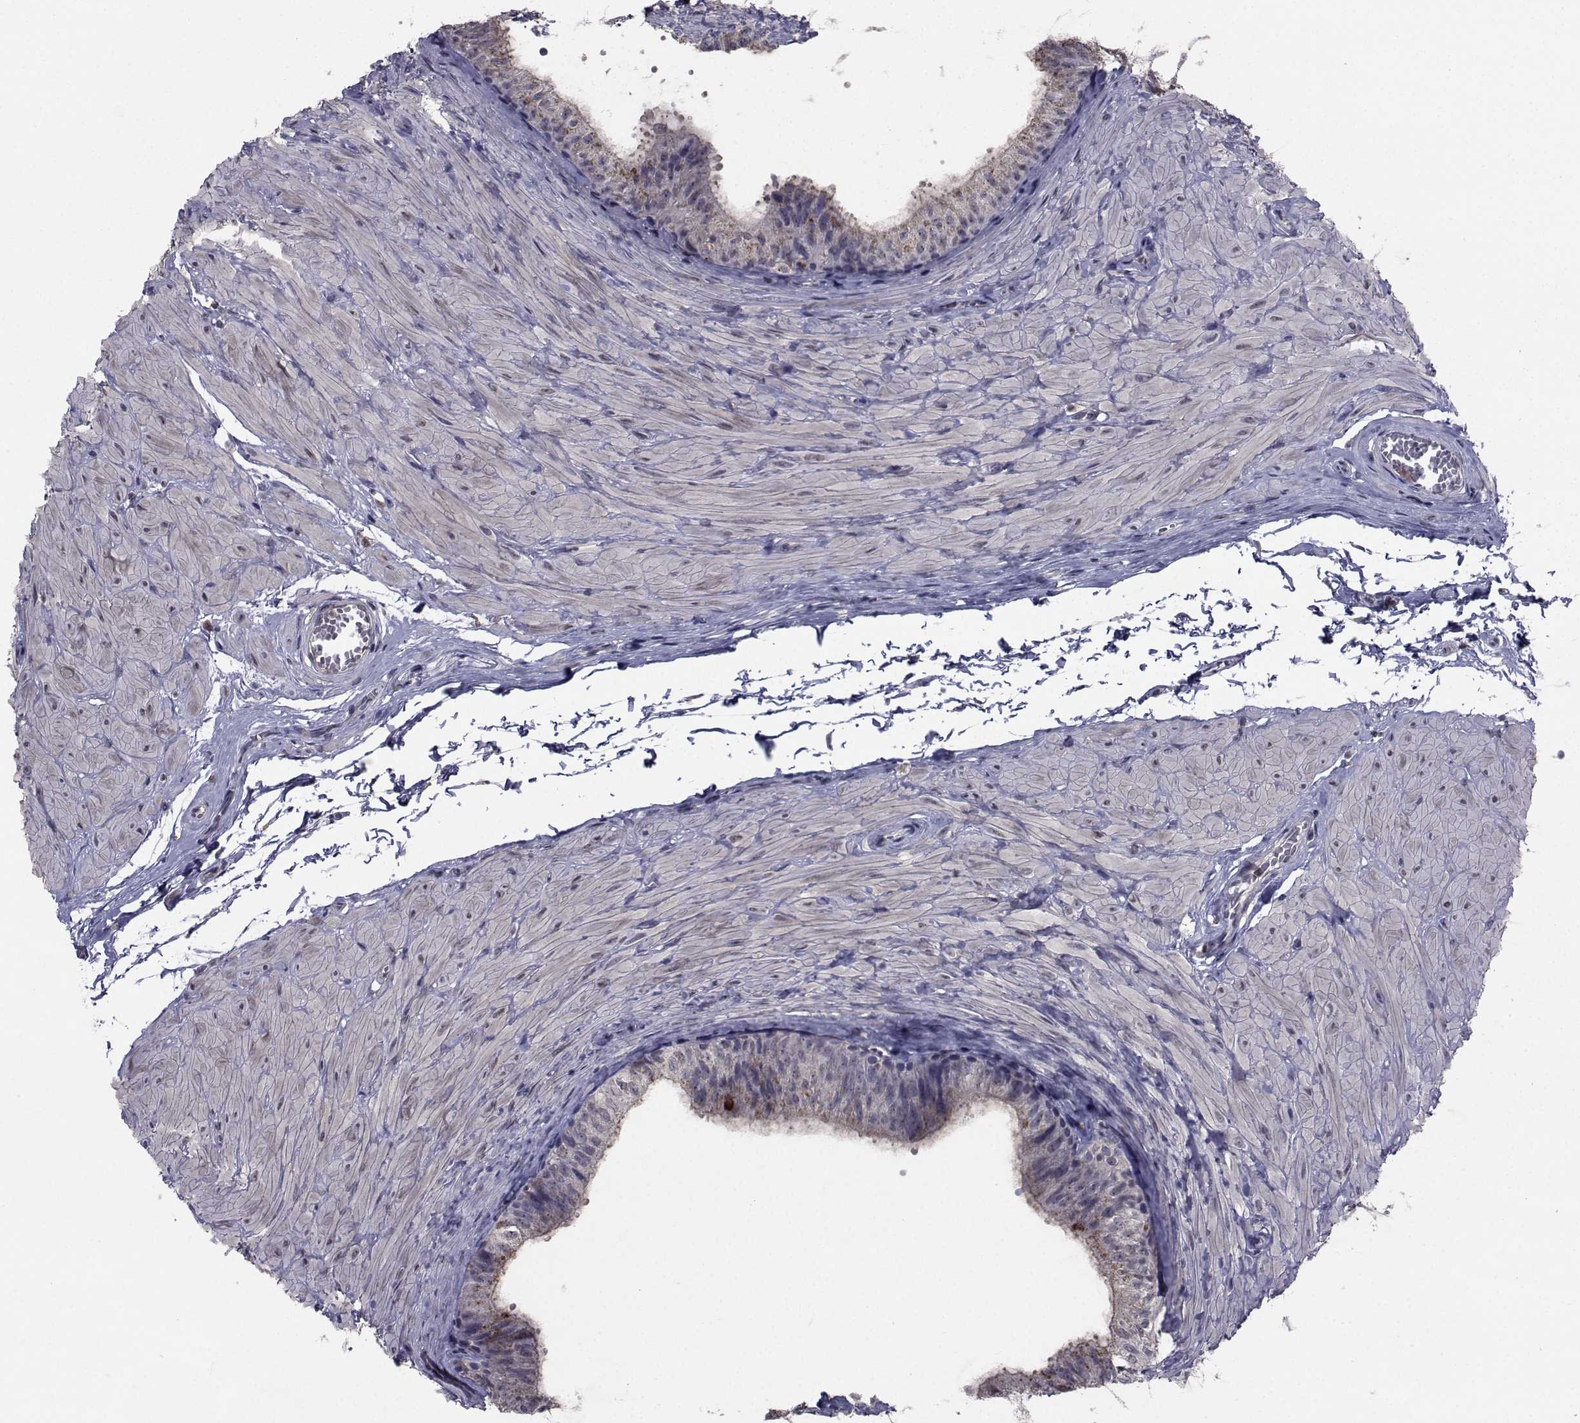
{"staining": {"intensity": "moderate", "quantity": "25%-75%", "location": "cytoplasmic/membranous"}, "tissue": "epididymis", "cell_type": "Glandular cells", "image_type": "normal", "snomed": [{"axis": "morphology", "description": "Normal tissue, NOS"}, {"axis": "topography", "description": "Epididymis"}, {"axis": "topography", "description": "Vas deferens"}], "caption": "DAB (3,3'-diaminobenzidine) immunohistochemical staining of normal epididymis reveals moderate cytoplasmic/membranous protein expression in approximately 25%-75% of glandular cells.", "gene": "CYP2S1", "patient": {"sex": "male", "age": 23}}